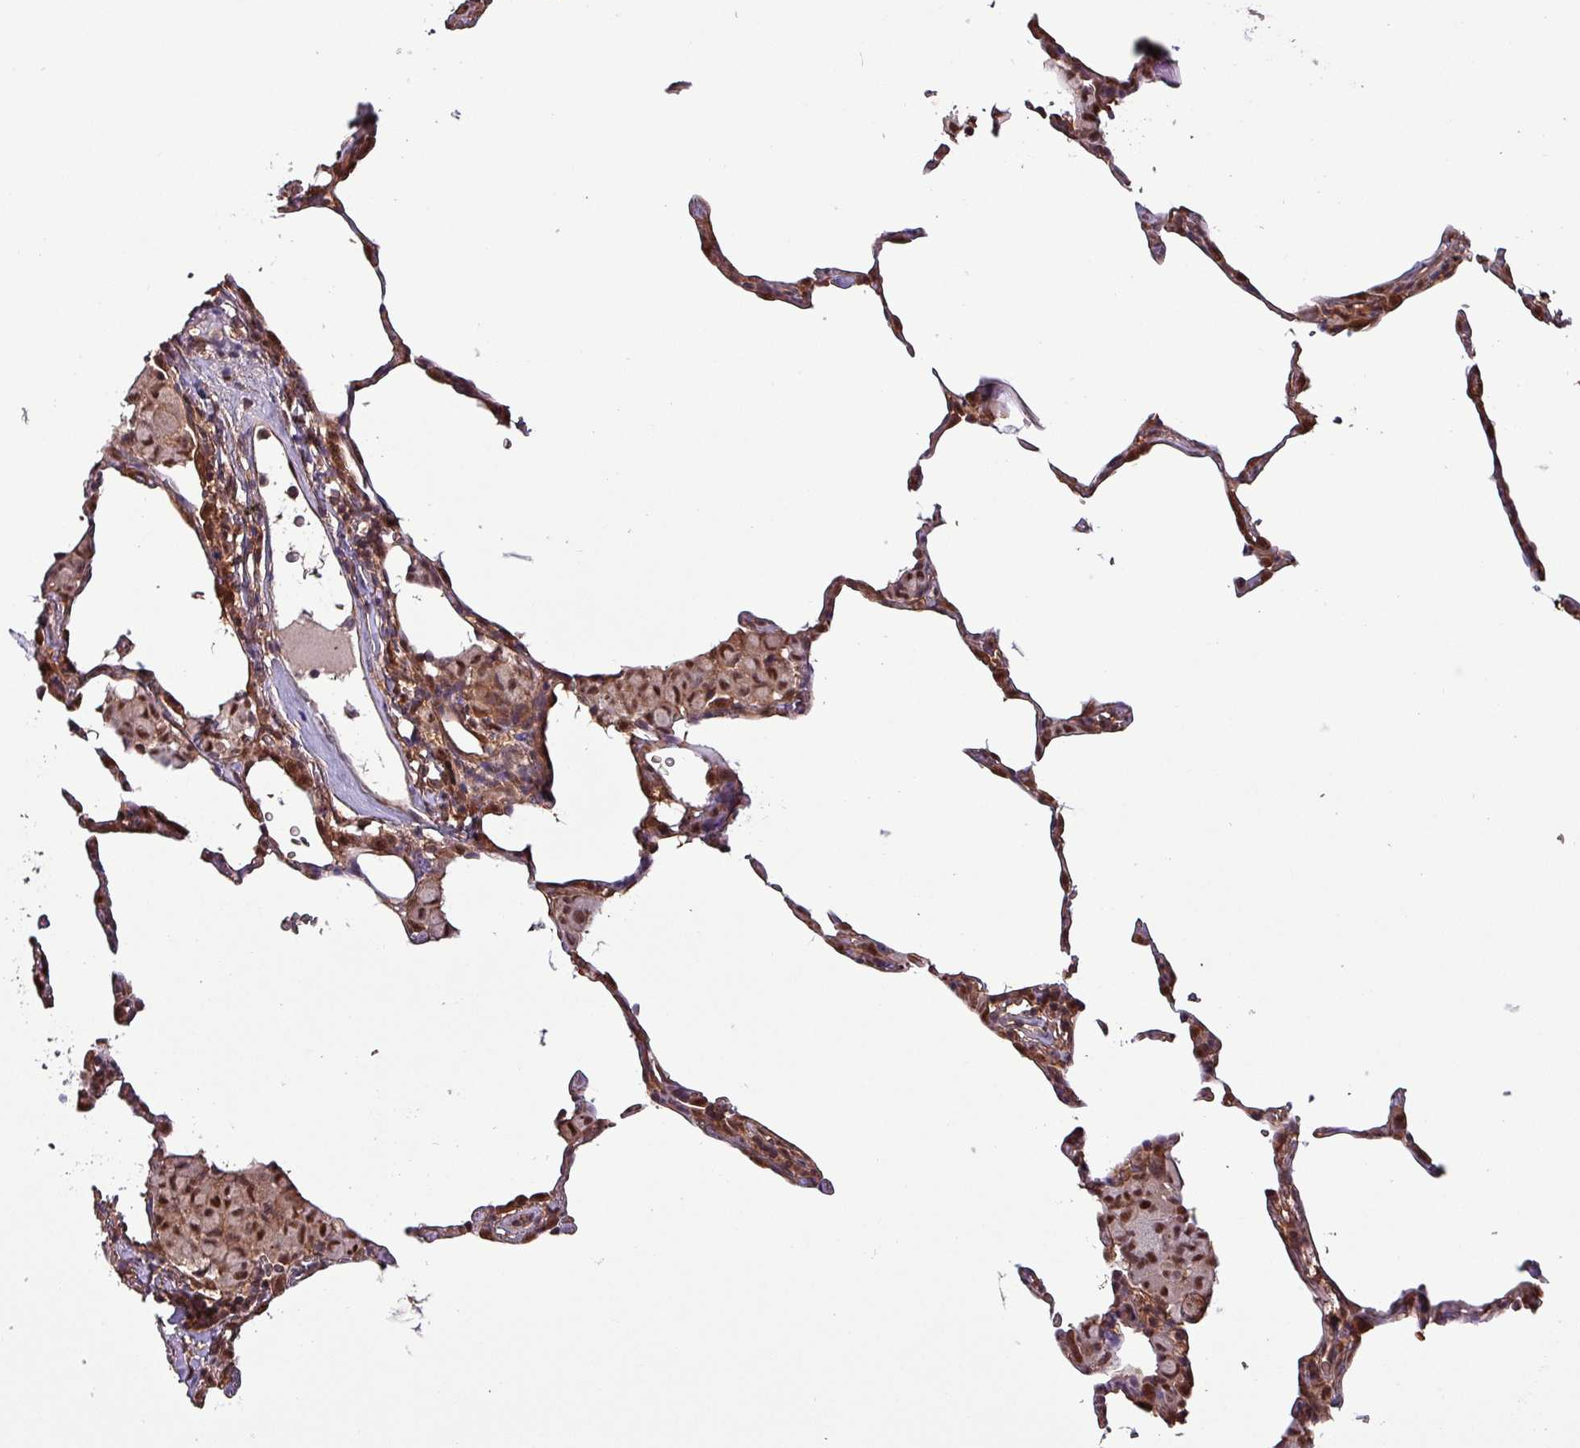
{"staining": {"intensity": "moderate", "quantity": ">75%", "location": "cytoplasmic/membranous,nuclear"}, "tissue": "lung", "cell_type": "Alveolar cells", "image_type": "normal", "snomed": [{"axis": "morphology", "description": "Normal tissue, NOS"}, {"axis": "topography", "description": "Lung"}], "caption": "Immunohistochemical staining of normal human lung shows moderate cytoplasmic/membranous,nuclear protein expression in approximately >75% of alveolar cells.", "gene": "PSMB8", "patient": {"sex": "female", "age": 57}}